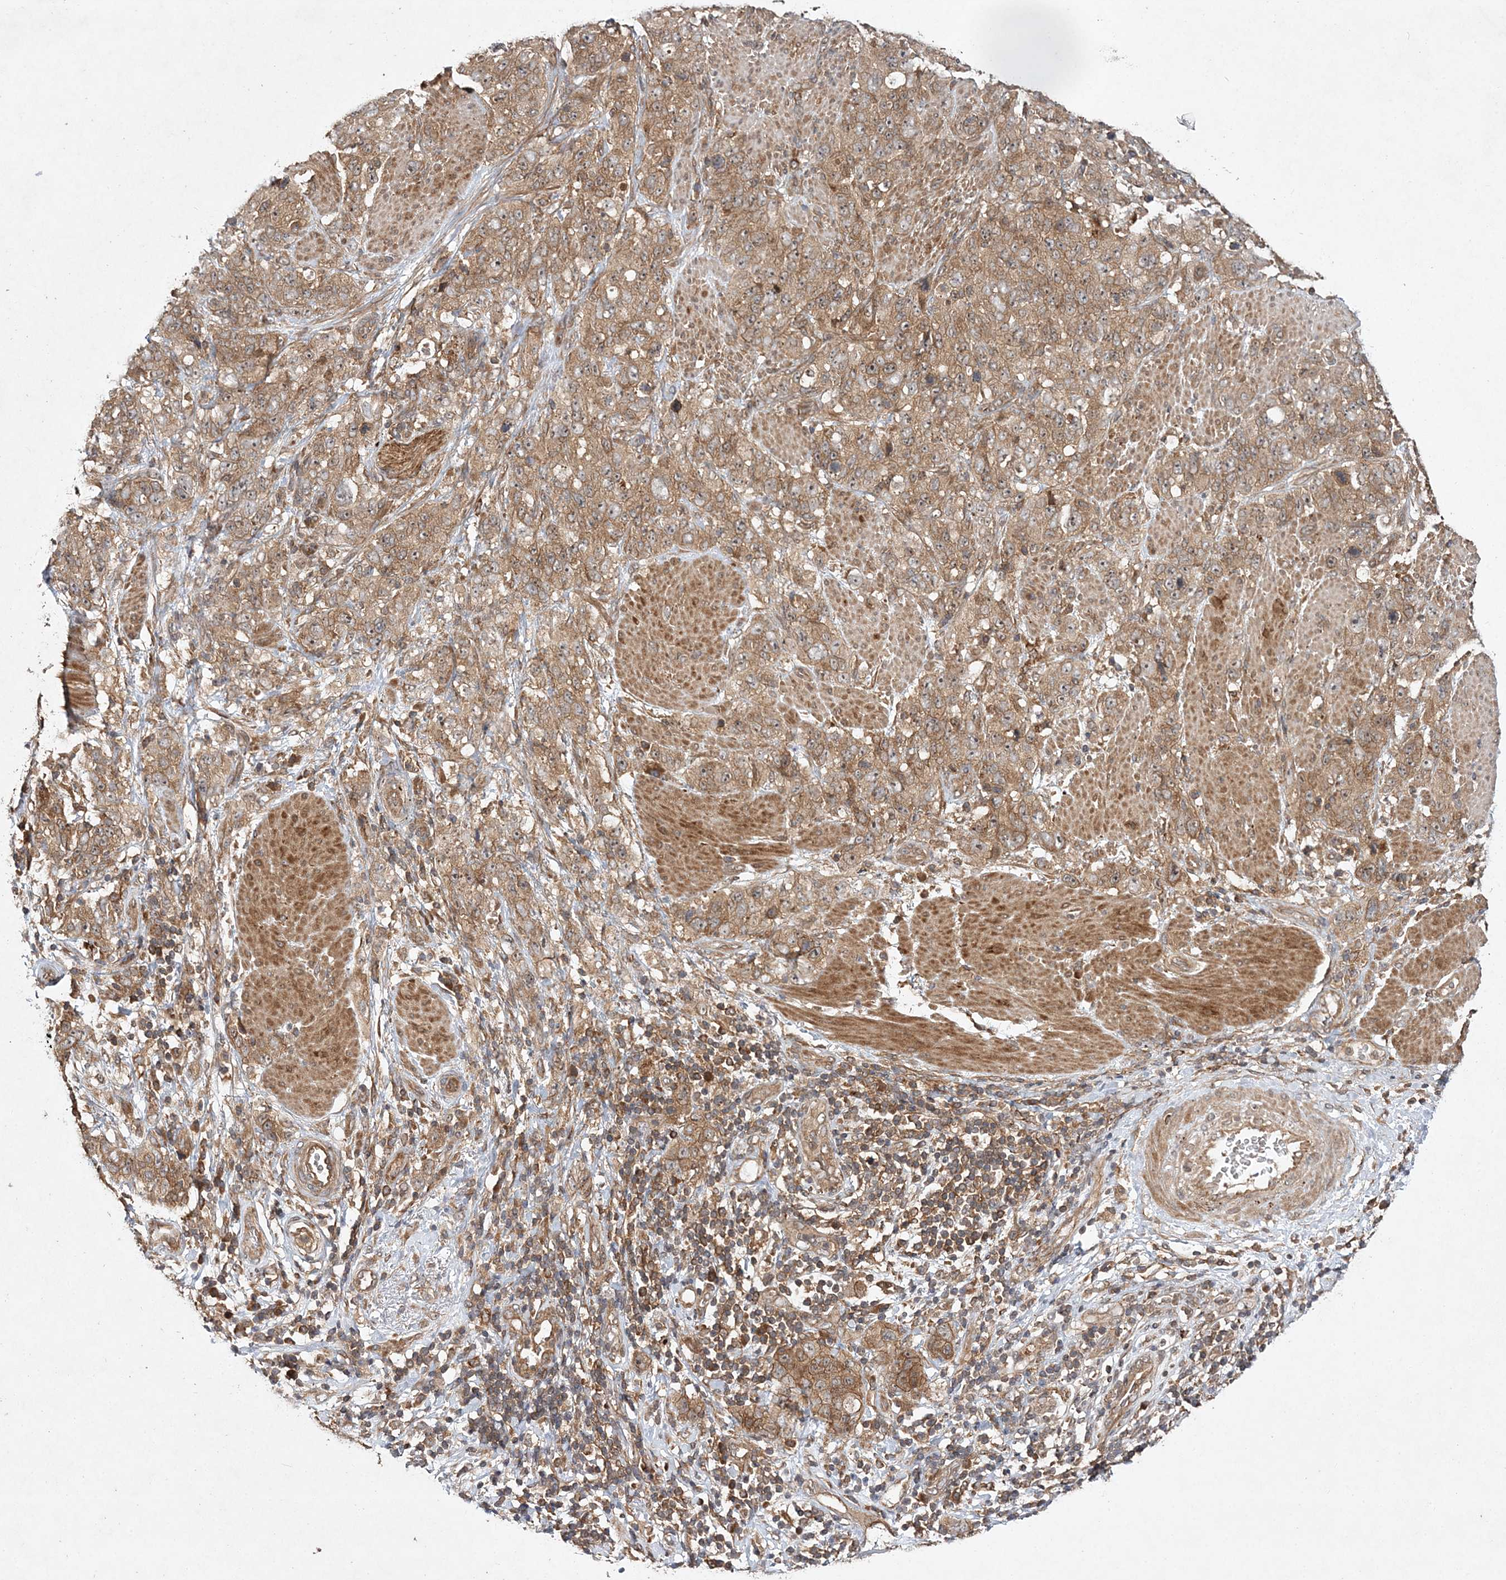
{"staining": {"intensity": "moderate", "quantity": ">75%", "location": "cytoplasmic/membranous"}, "tissue": "stomach cancer", "cell_type": "Tumor cells", "image_type": "cancer", "snomed": [{"axis": "morphology", "description": "Adenocarcinoma, NOS"}, {"axis": "topography", "description": "Stomach"}], "caption": "A histopathology image of adenocarcinoma (stomach) stained for a protein exhibits moderate cytoplasmic/membranous brown staining in tumor cells.", "gene": "TMEM9B", "patient": {"sex": "male", "age": 48}}